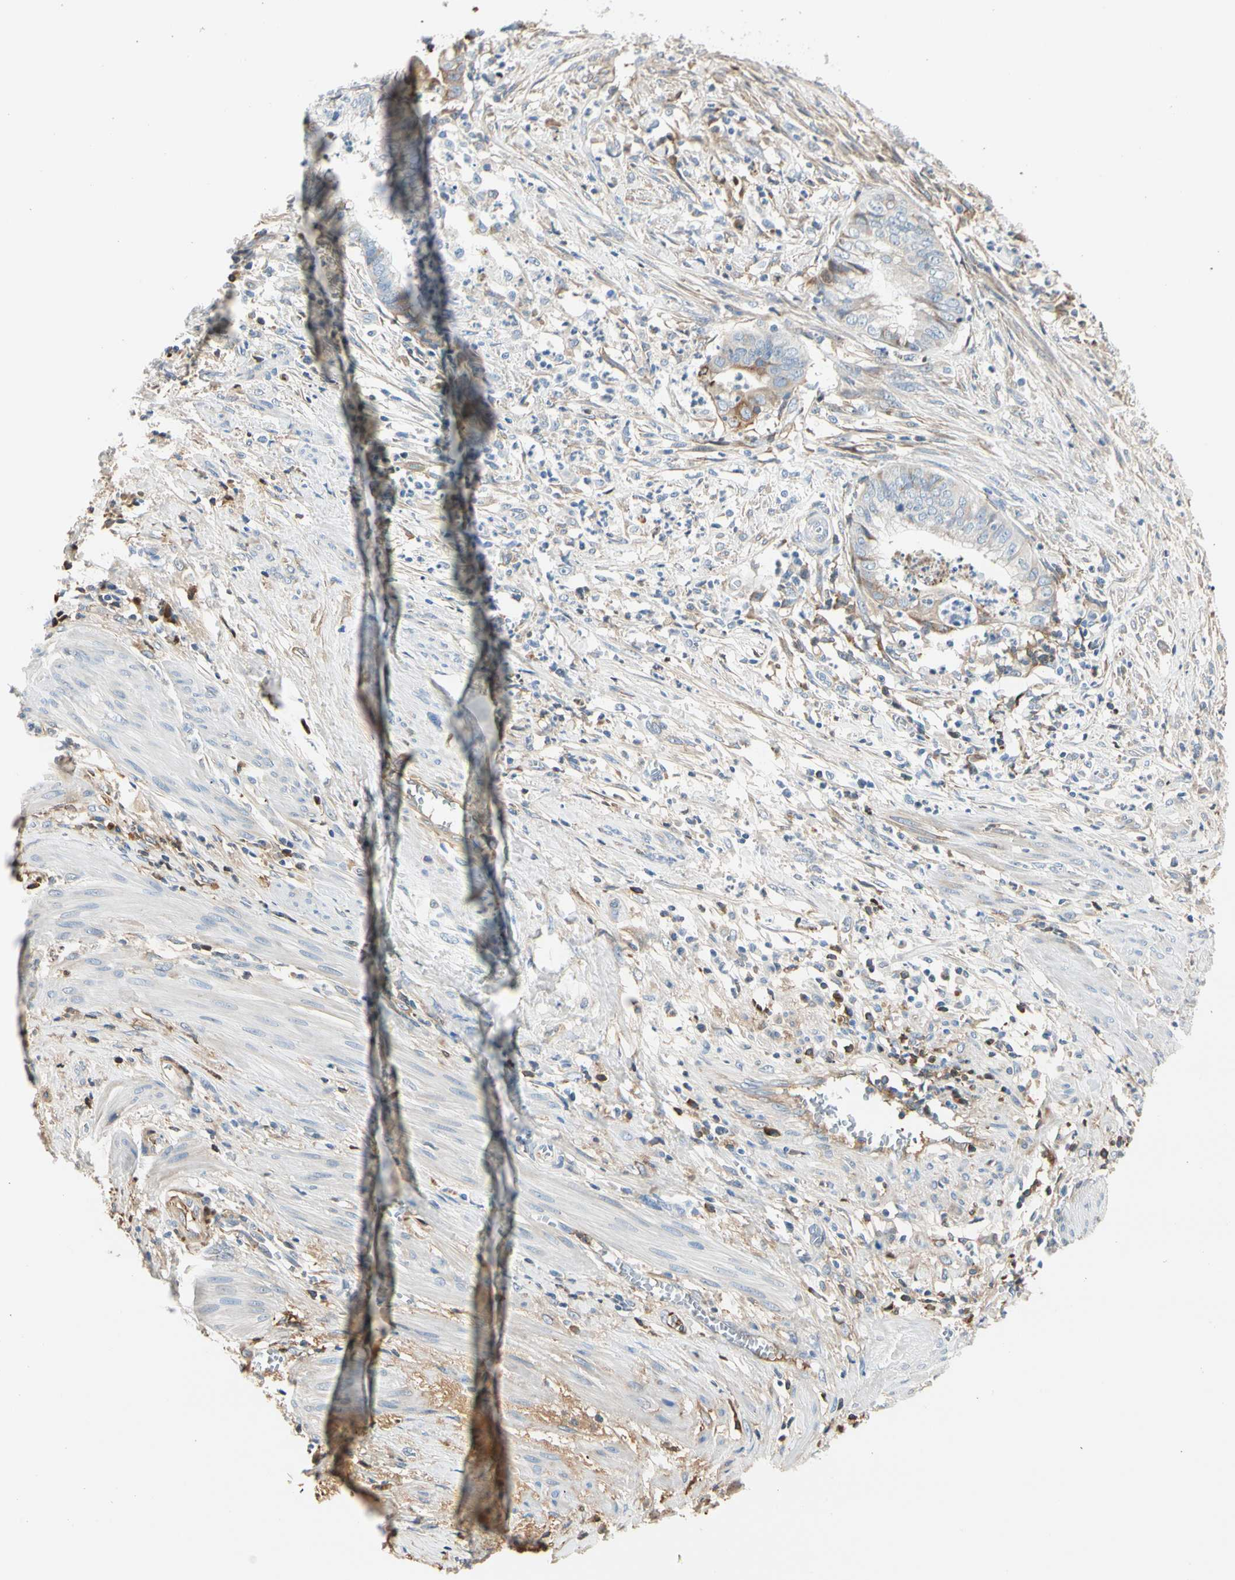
{"staining": {"intensity": "moderate", "quantity": "<25%", "location": "cytoplasmic/membranous"}, "tissue": "endometrial cancer", "cell_type": "Tumor cells", "image_type": "cancer", "snomed": [{"axis": "morphology", "description": "Necrosis, NOS"}, {"axis": "morphology", "description": "Adenocarcinoma, NOS"}, {"axis": "topography", "description": "Endometrium"}], "caption": "IHC photomicrograph of human endometrial cancer stained for a protein (brown), which displays low levels of moderate cytoplasmic/membranous expression in approximately <25% of tumor cells.", "gene": "LAMB3", "patient": {"sex": "female", "age": 79}}